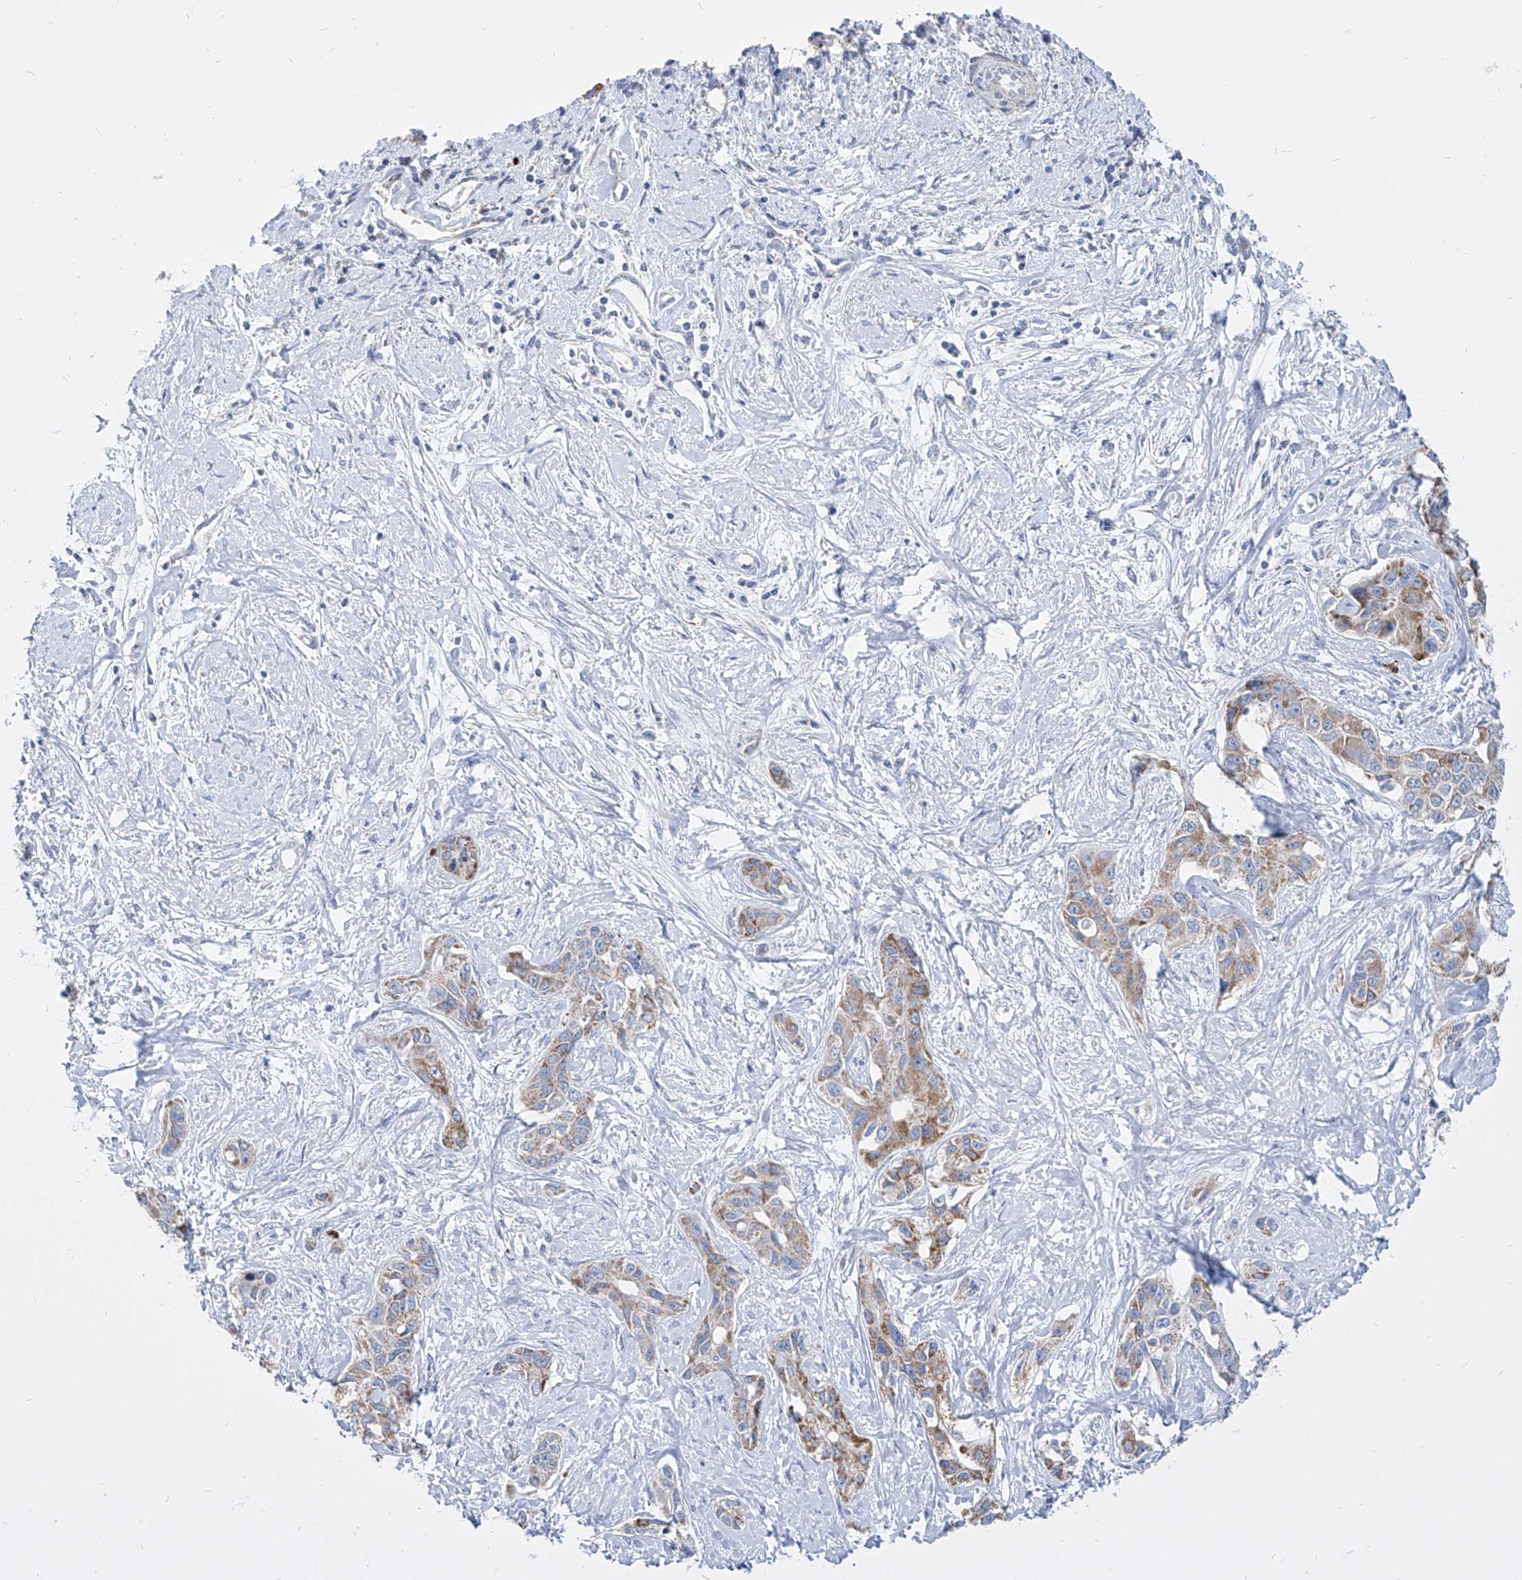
{"staining": {"intensity": "moderate", "quantity": "25%-75%", "location": "cytoplasmic/membranous"}, "tissue": "liver cancer", "cell_type": "Tumor cells", "image_type": "cancer", "snomed": [{"axis": "morphology", "description": "Cholangiocarcinoma"}, {"axis": "topography", "description": "Liver"}], "caption": "The image demonstrates immunohistochemical staining of cholangiocarcinoma (liver). There is moderate cytoplasmic/membranous staining is present in about 25%-75% of tumor cells.", "gene": "COQ3", "patient": {"sex": "male", "age": 59}}